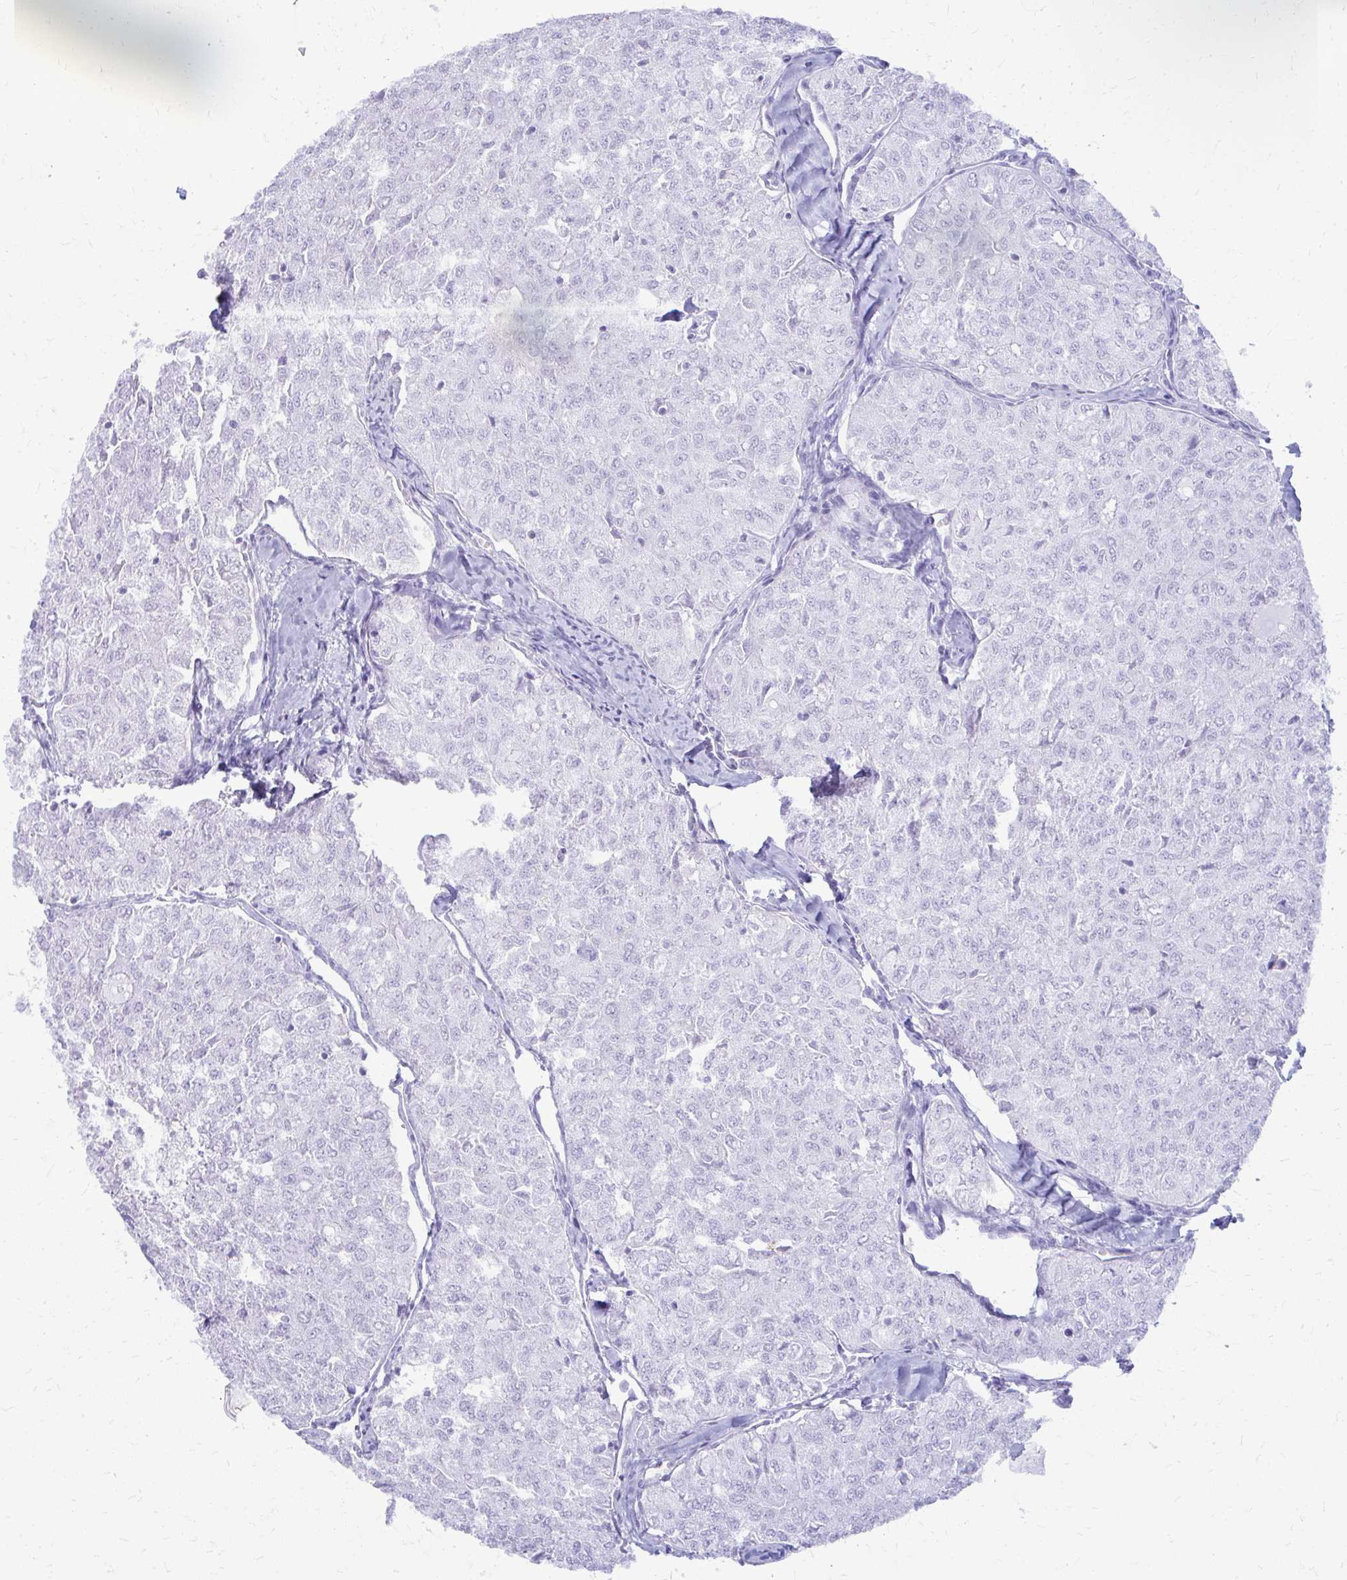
{"staining": {"intensity": "negative", "quantity": "none", "location": "none"}, "tissue": "thyroid cancer", "cell_type": "Tumor cells", "image_type": "cancer", "snomed": [{"axis": "morphology", "description": "Follicular adenoma carcinoma, NOS"}, {"axis": "topography", "description": "Thyroid gland"}], "caption": "DAB (3,3'-diaminobenzidine) immunohistochemical staining of thyroid follicular adenoma carcinoma displays no significant expression in tumor cells. Brightfield microscopy of immunohistochemistry (IHC) stained with DAB (3,3'-diaminobenzidine) (brown) and hematoxylin (blue), captured at high magnification.", "gene": "MAF1", "patient": {"sex": "male", "age": 75}}